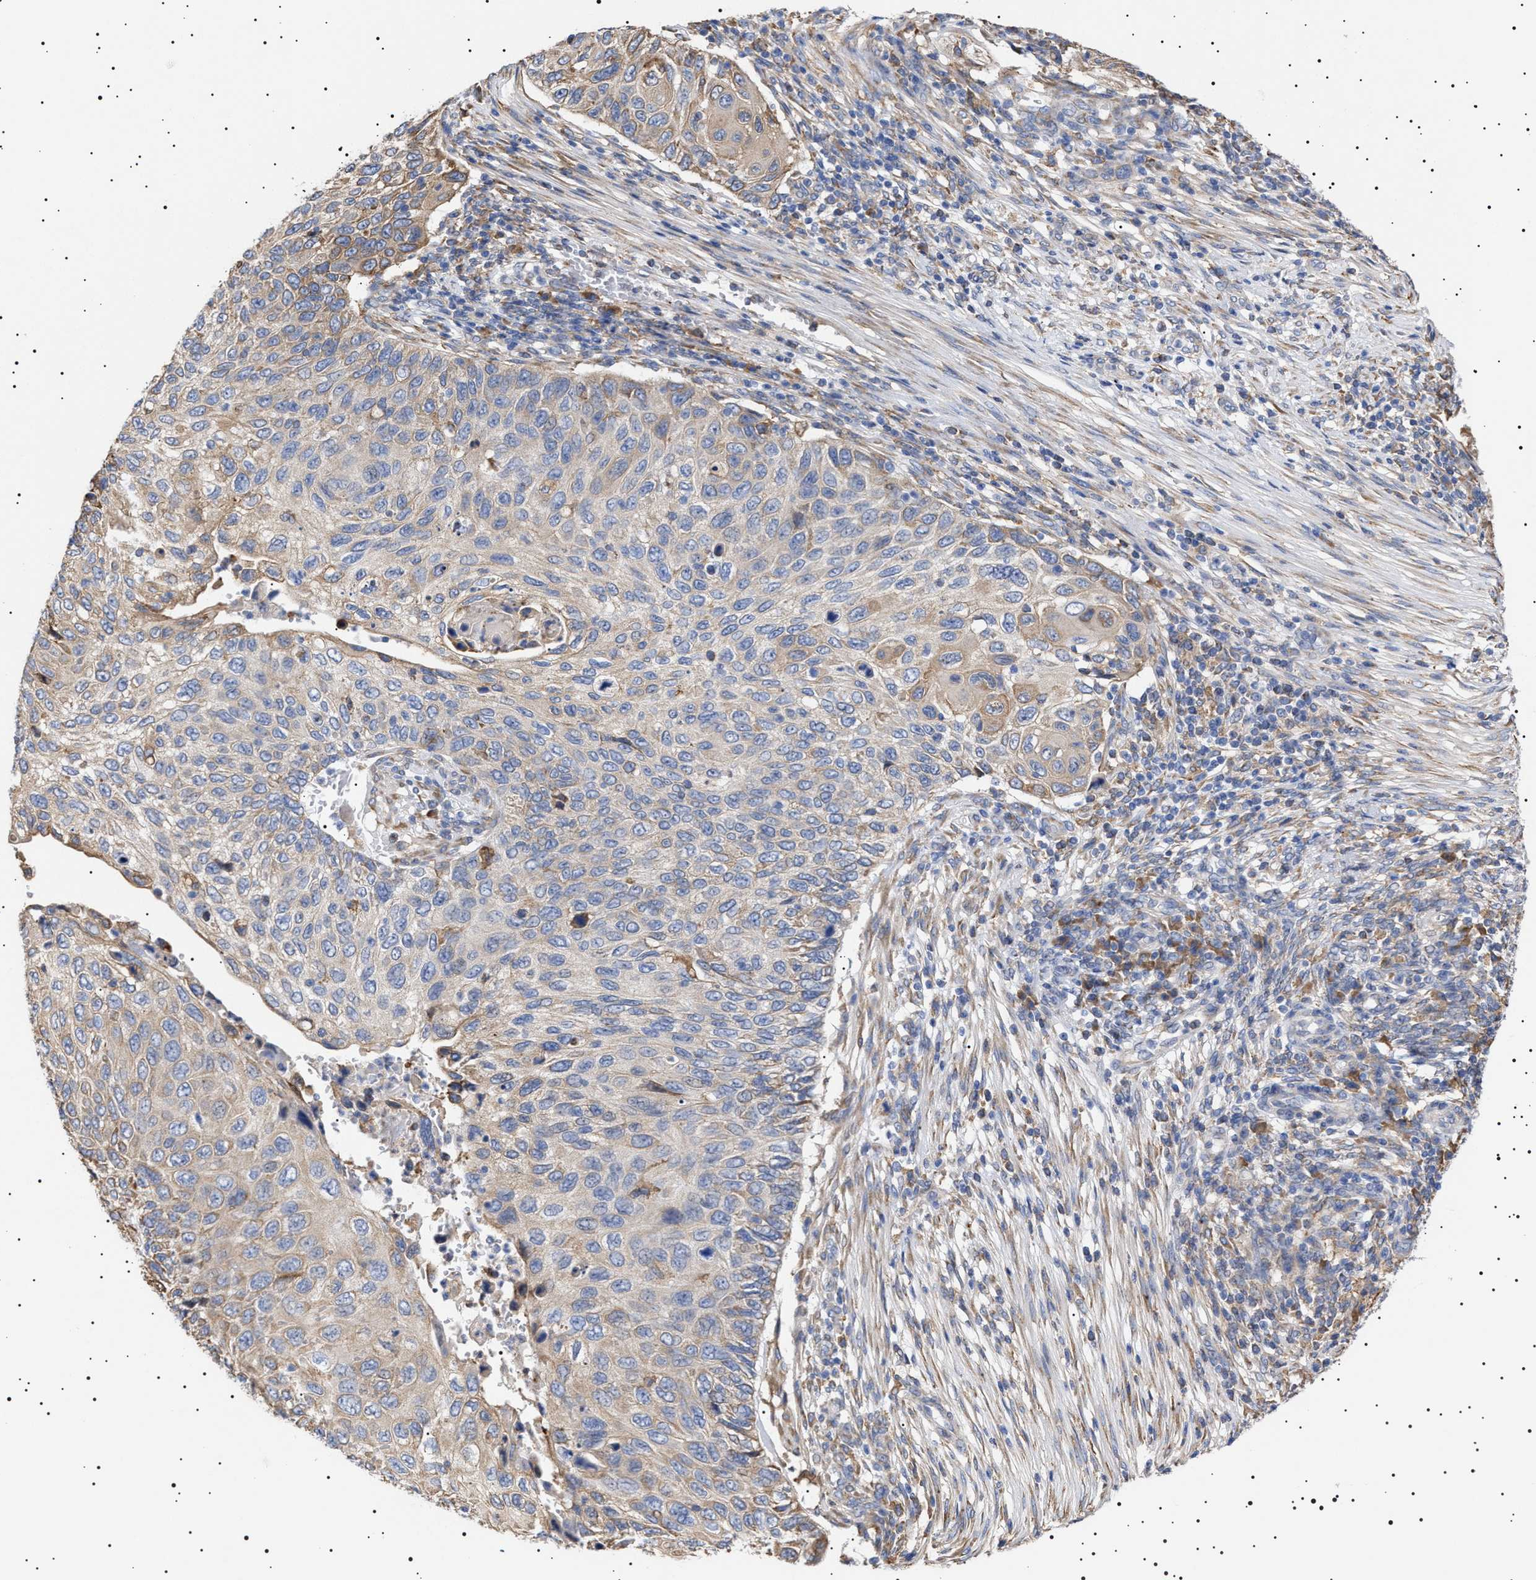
{"staining": {"intensity": "weak", "quantity": "<25%", "location": "cytoplasmic/membranous"}, "tissue": "cervical cancer", "cell_type": "Tumor cells", "image_type": "cancer", "snomed": [{"axis": "morphology", "description": "Squamous cell carcinoma, NOS"}, {"axis": "topography", "description": "Cervix"}], "caption": "High power microscopy histopathology image of an immunohistochemistry photomicrograph of cervical squamous cell carcinoma, revealing no significant positivity in tumor cells. (Stains: DAB IHC with hematoxylin counter stain, Microscopy: brightfield microscopy at high magnification).", "gene": "ERCC6L2", "patient": {"sex": "female", "age": 70}}